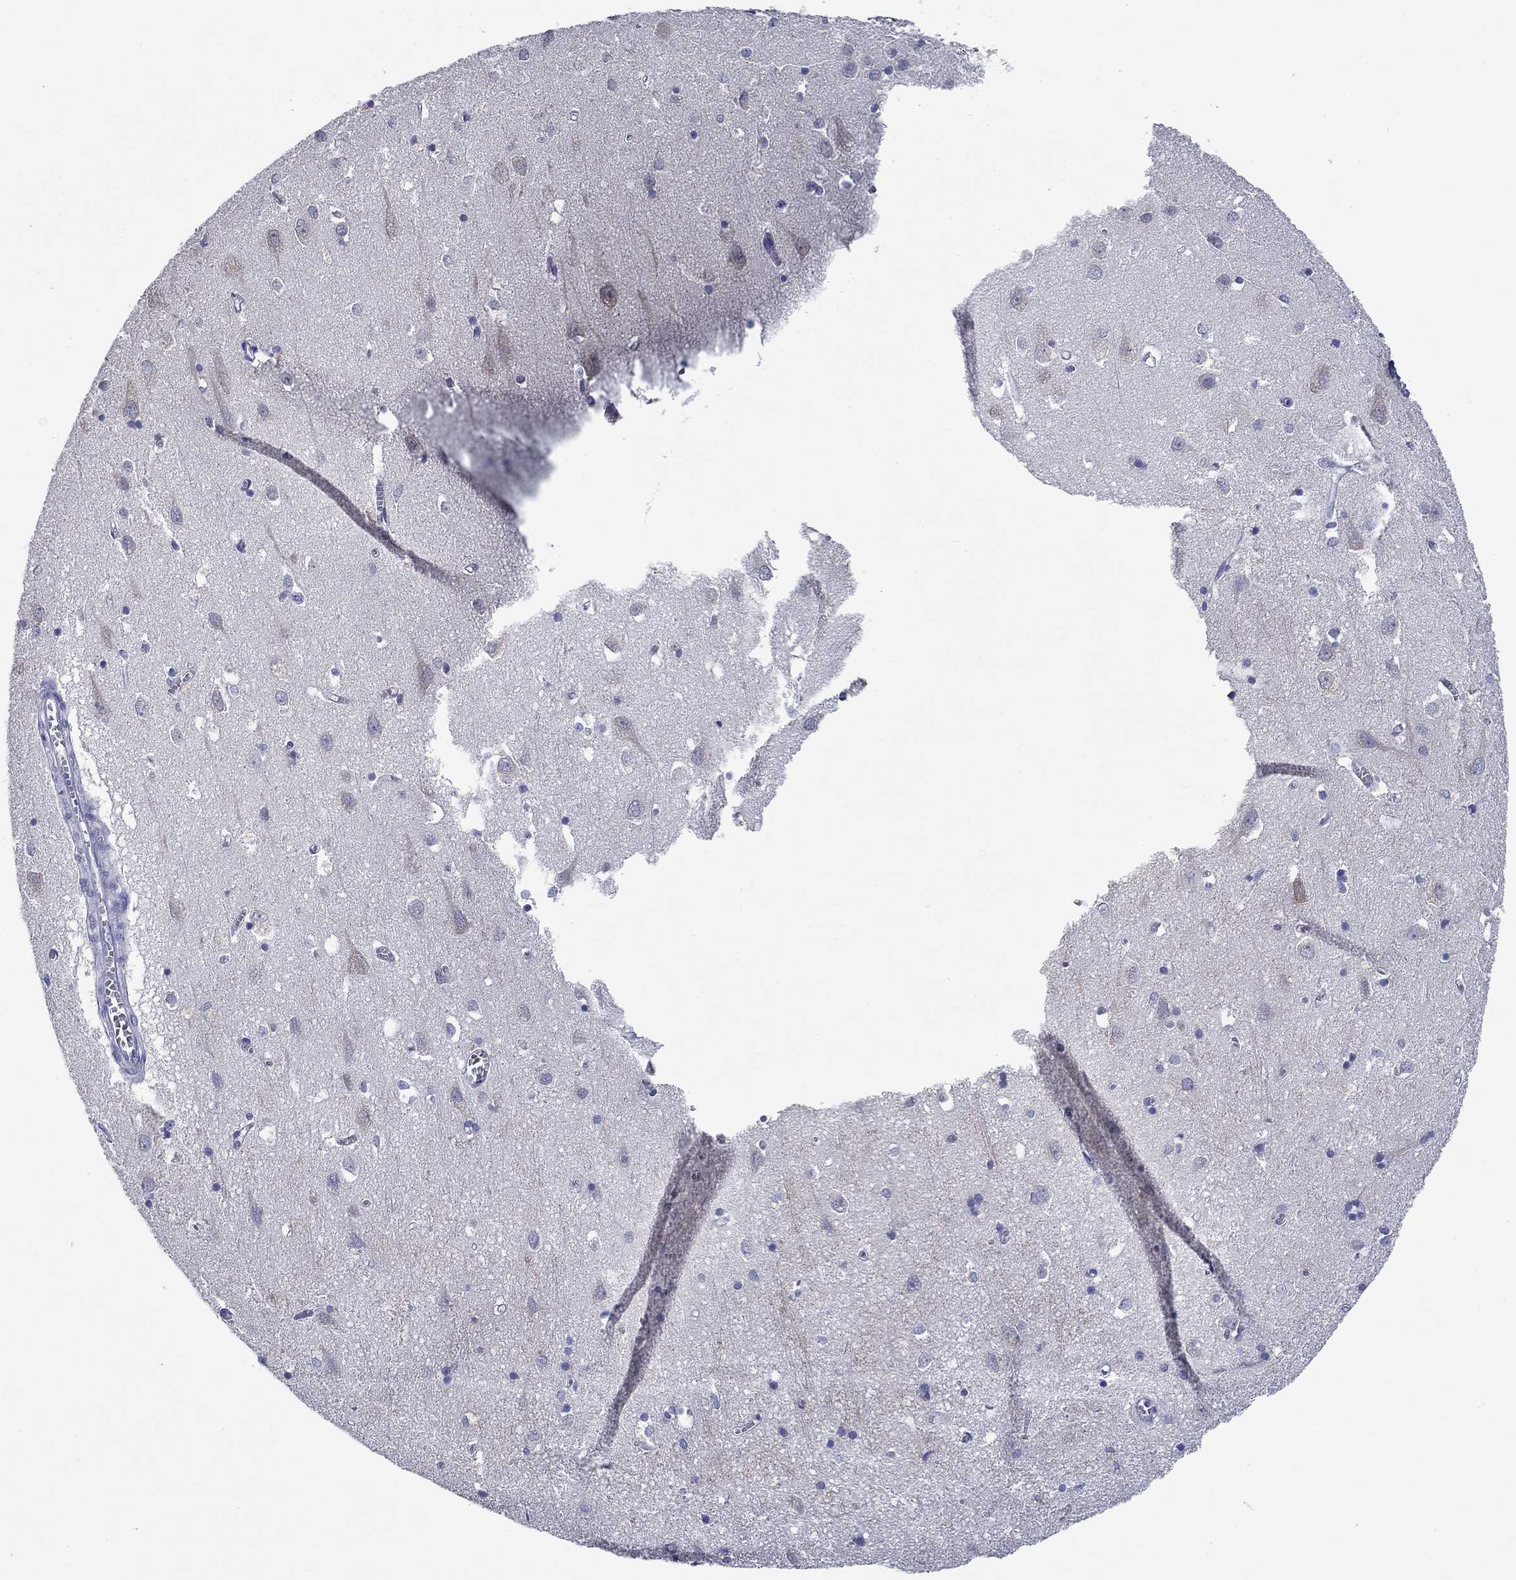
{"staining": {"intensity": "negative", "quantity": "none", "location": "none"}, "tissue": "cerebral cortex", "cell_type": "Endothelial cells", "image_type": "normal", "snomed": [{"axis": "morphology", "description": "Normal tissue, NOS"}, {"axis": "topography", "description": "Cerebral cortex"}], "caption": "High magnification brightfield microscopy of unremarkable cerebral cortex stained with DAB (brown) and counterstained with hematoxylin (blue): endothelial cells show no significant expression. (DAB (3,3'-diaminobenzidine) immunohistochemistry (IHC) visualized using brightfield microscopy, high magnification).", "gene": "HDC", "patient": {"sex": "male", "age": 70}}